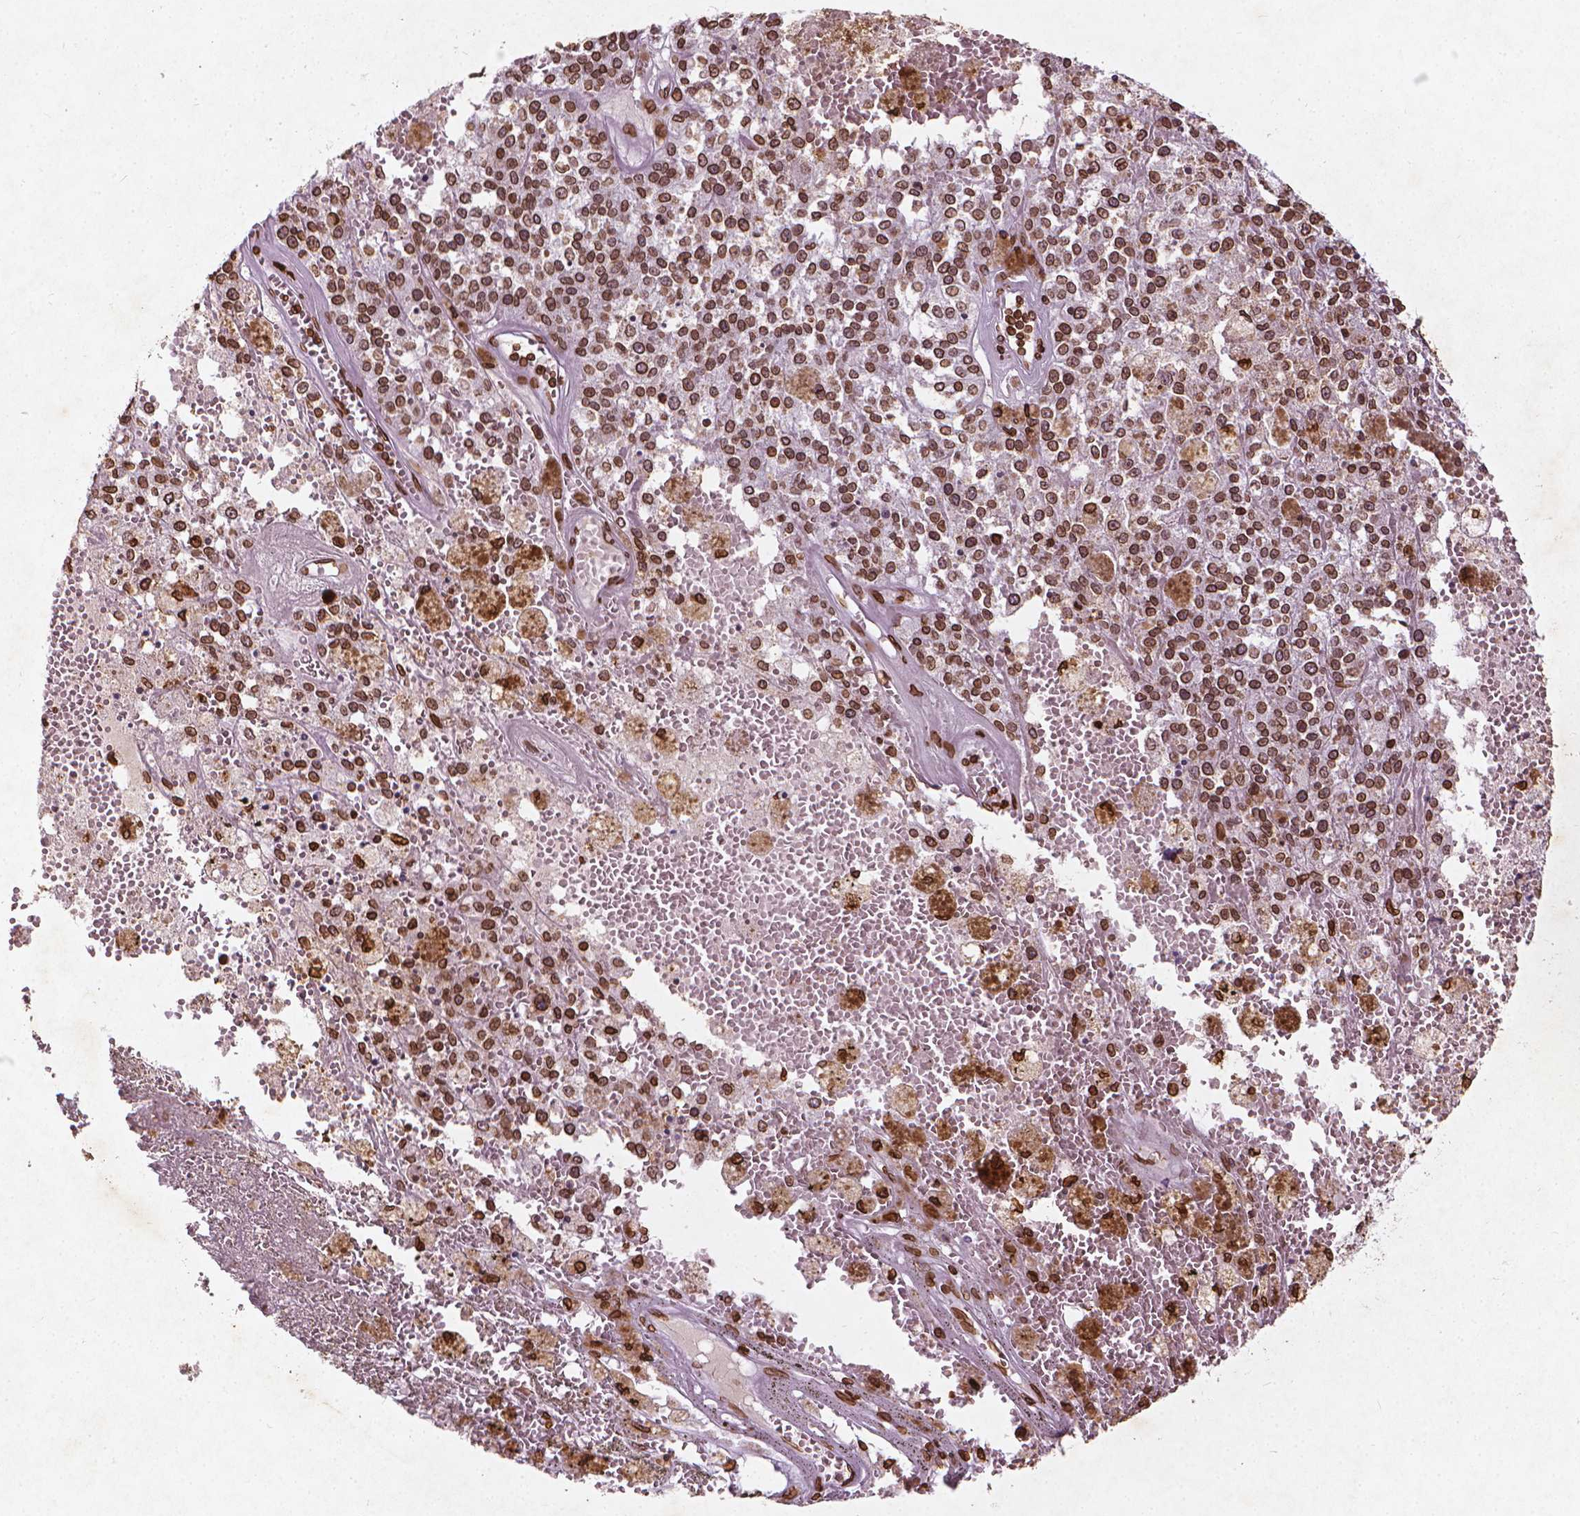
{"staining": {"intensity": "strong", "quantity": ">75%", "location": "cytoplasmic/membranous,nuclear"}, "tissue": "melanoma", "cell_type": "Tumor cells", "image_type": "cancer", "snomed": [{"axis": "morphology", "description": "Malignant melanoma, Metastatic site"}, {"axis": "topography", "description": "Lymph node"}], "caption": "Malignant melanoma (metastatic site) tissue demonstrates strong cytoplasmic/membranous and nuclear positivity in approximately >75% of tumor cells, visualized by immunohistochemistry.", "gene": "LMNB1", "patient": {"sex": "female", "age": 64}}